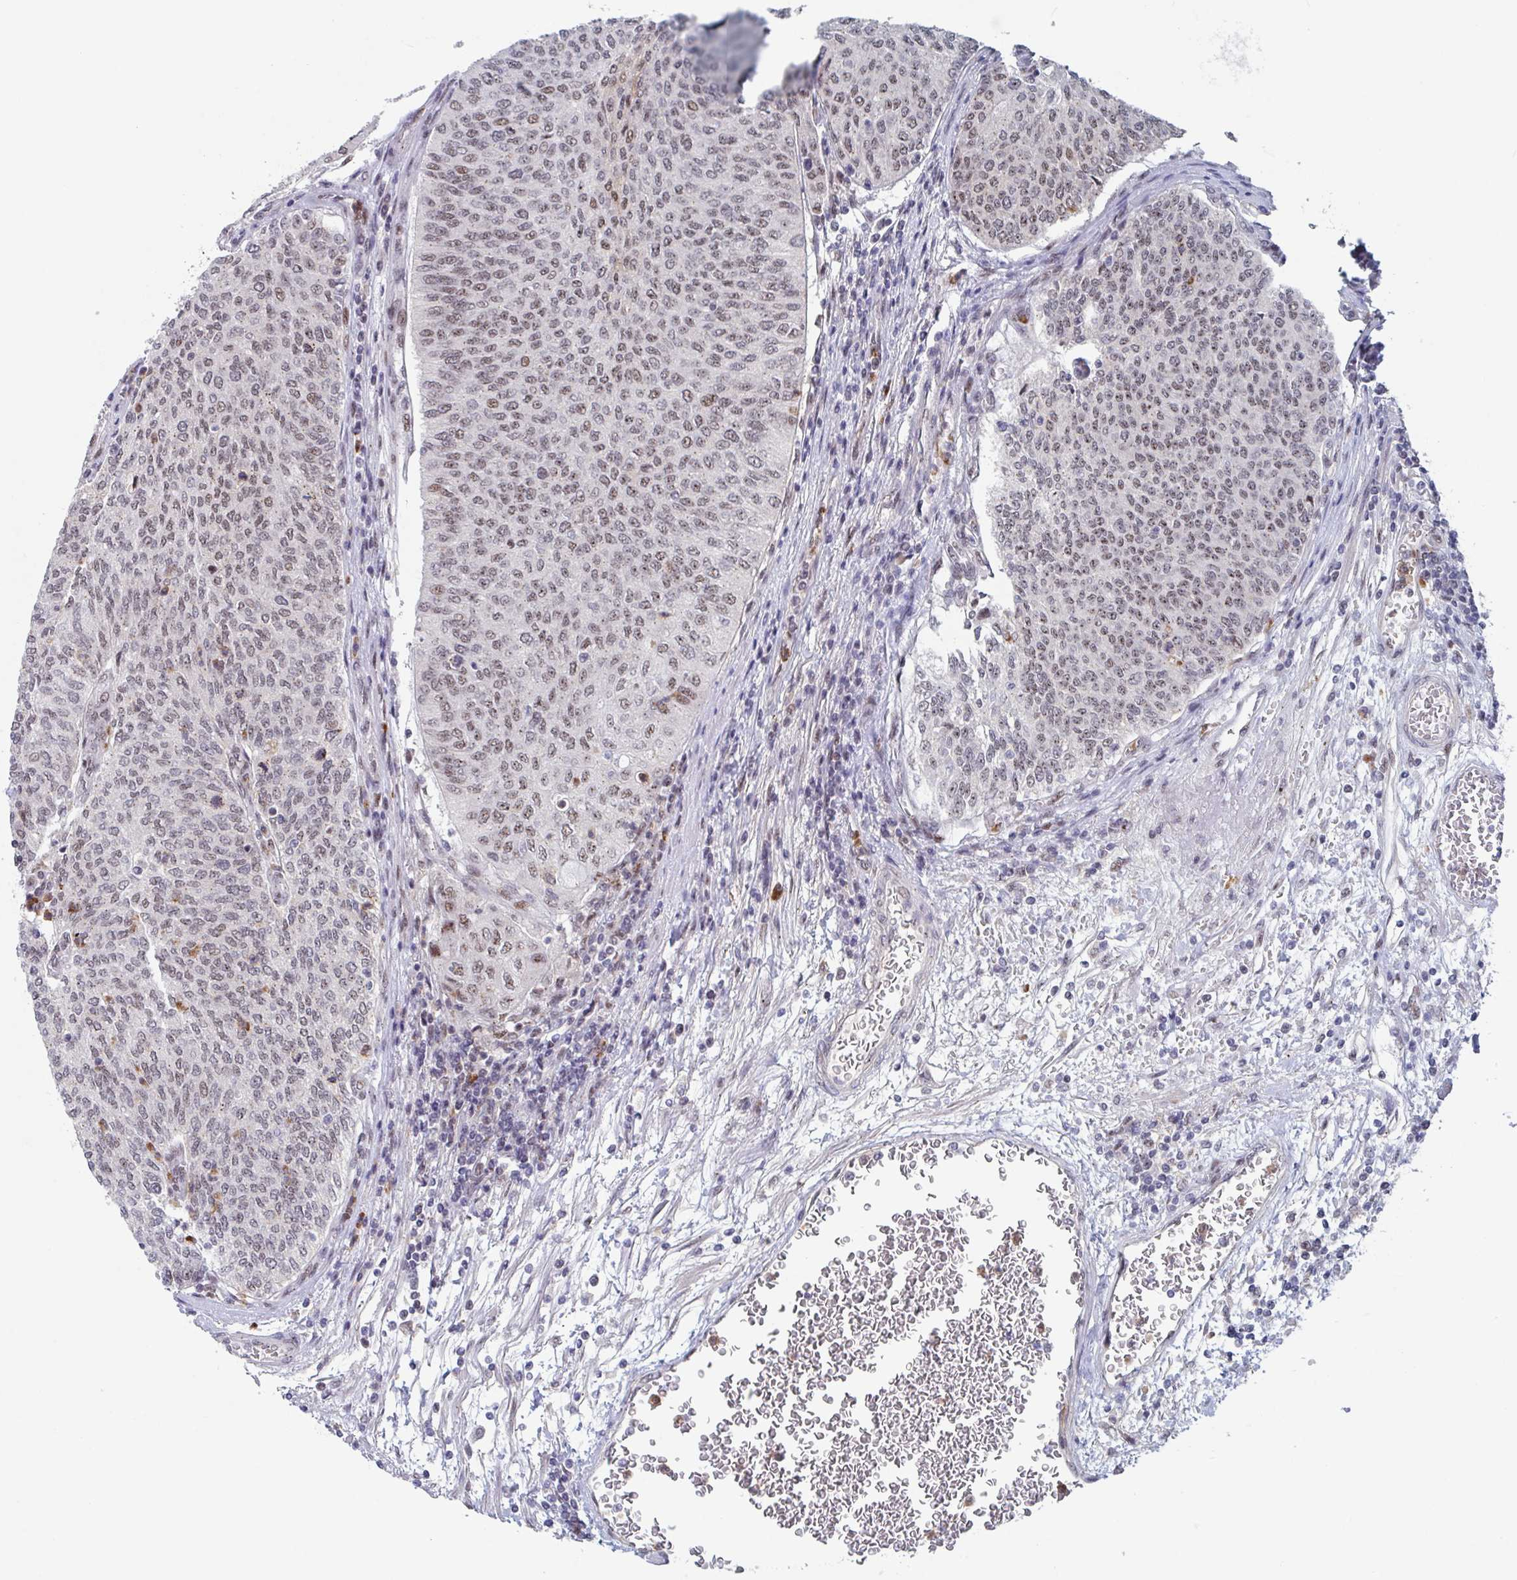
{"staining": {"intensity": "moderate", "quantity": "25%-75%", "location": "nuclear"}, "tissue": "urothelial cancer", "cell_type": "Tumor cells", "image_type": "cancer", "snomed": [{"axis": "morphology", "description": "Urothelial carcinoma, High grade"}, {"axis": "topography", "description": "Urinary bladder"}], "caption": "Urothelial cancer tissue shows moderate nuclear expression in about 25%-75% of tumor cells, visualized by immunohistochemistry.", "gene": "RNF212", "patient": {"sex": "female", "age": 79}}